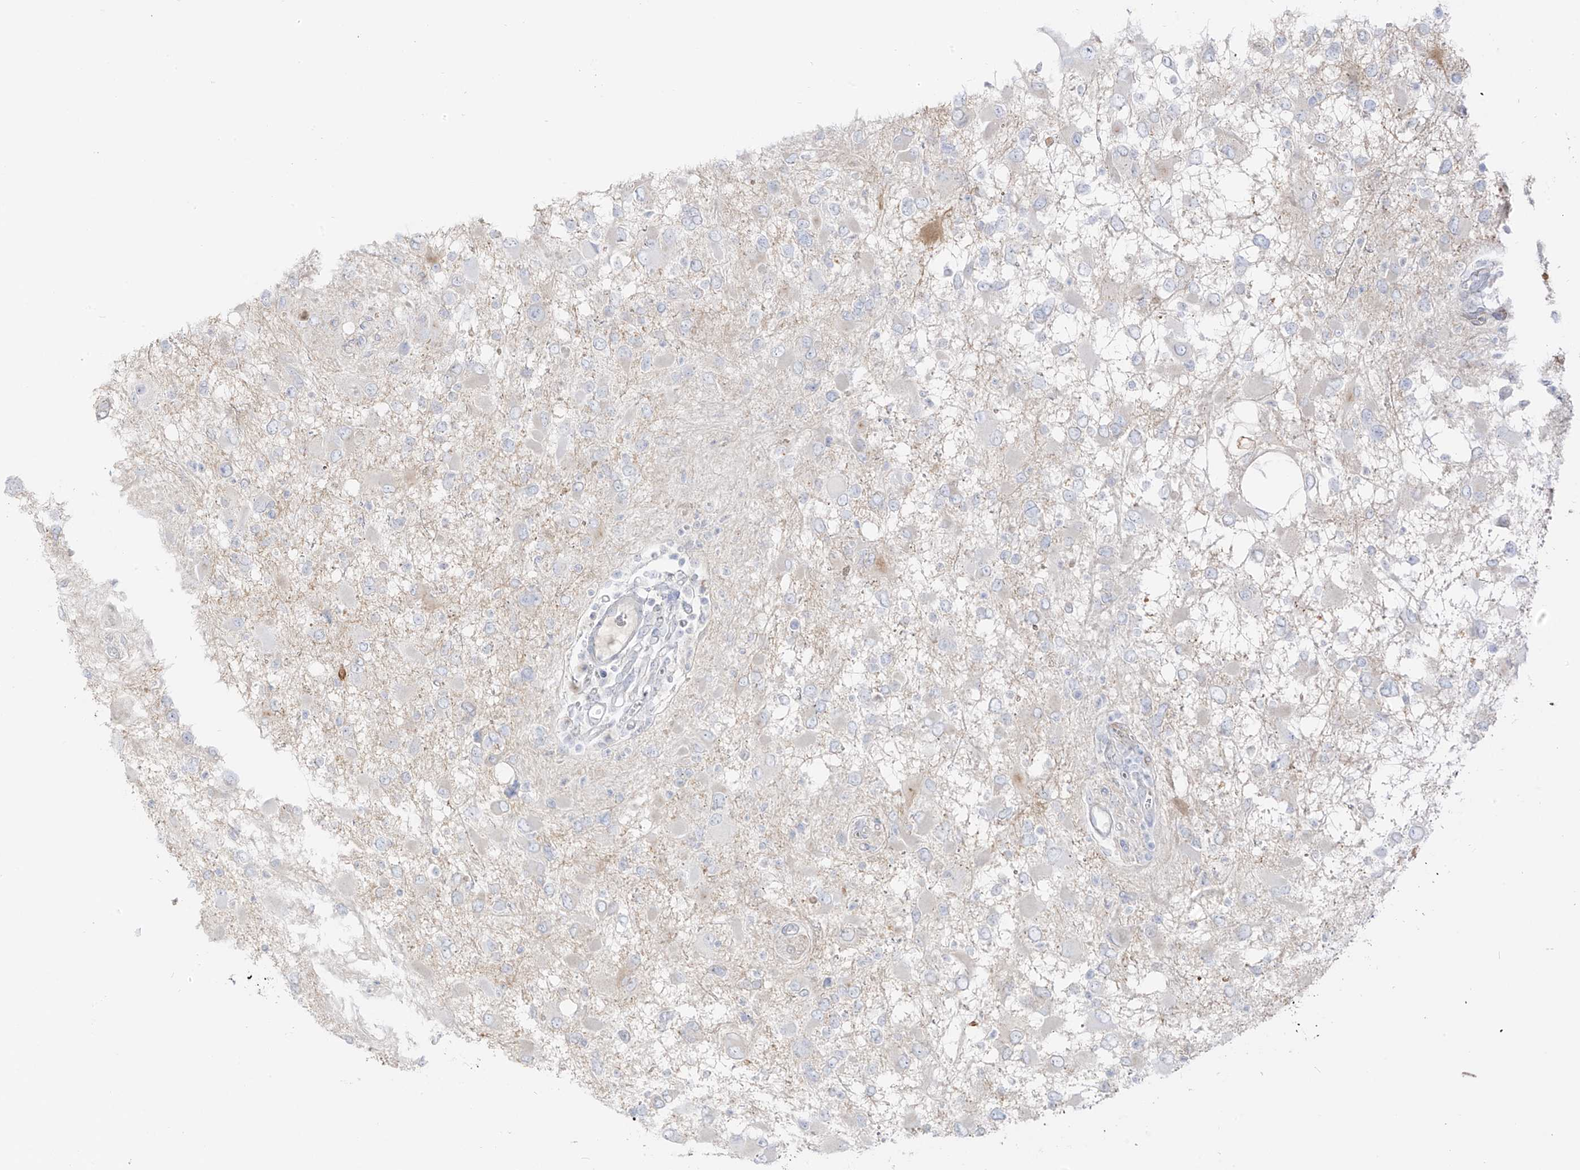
{"staining": {"intensity": "negative", "quantity": "none", "location": "none"}, "tissue": "glioma", "cell_type": "Tumor cells", "image_type": "cancer", "snomed": [{"axis": "morphology", "description": "Glioma, malignant, High grade"}, {"axis": "topography", "description": "Brain"}], "caption": "A high-resolution histopathology image shows immunohistochemistry staining of glioma, which displays no significant staining in tumor cells.", "gene": "C11orf87", "patient": {"sex": "male", "age": 53}}